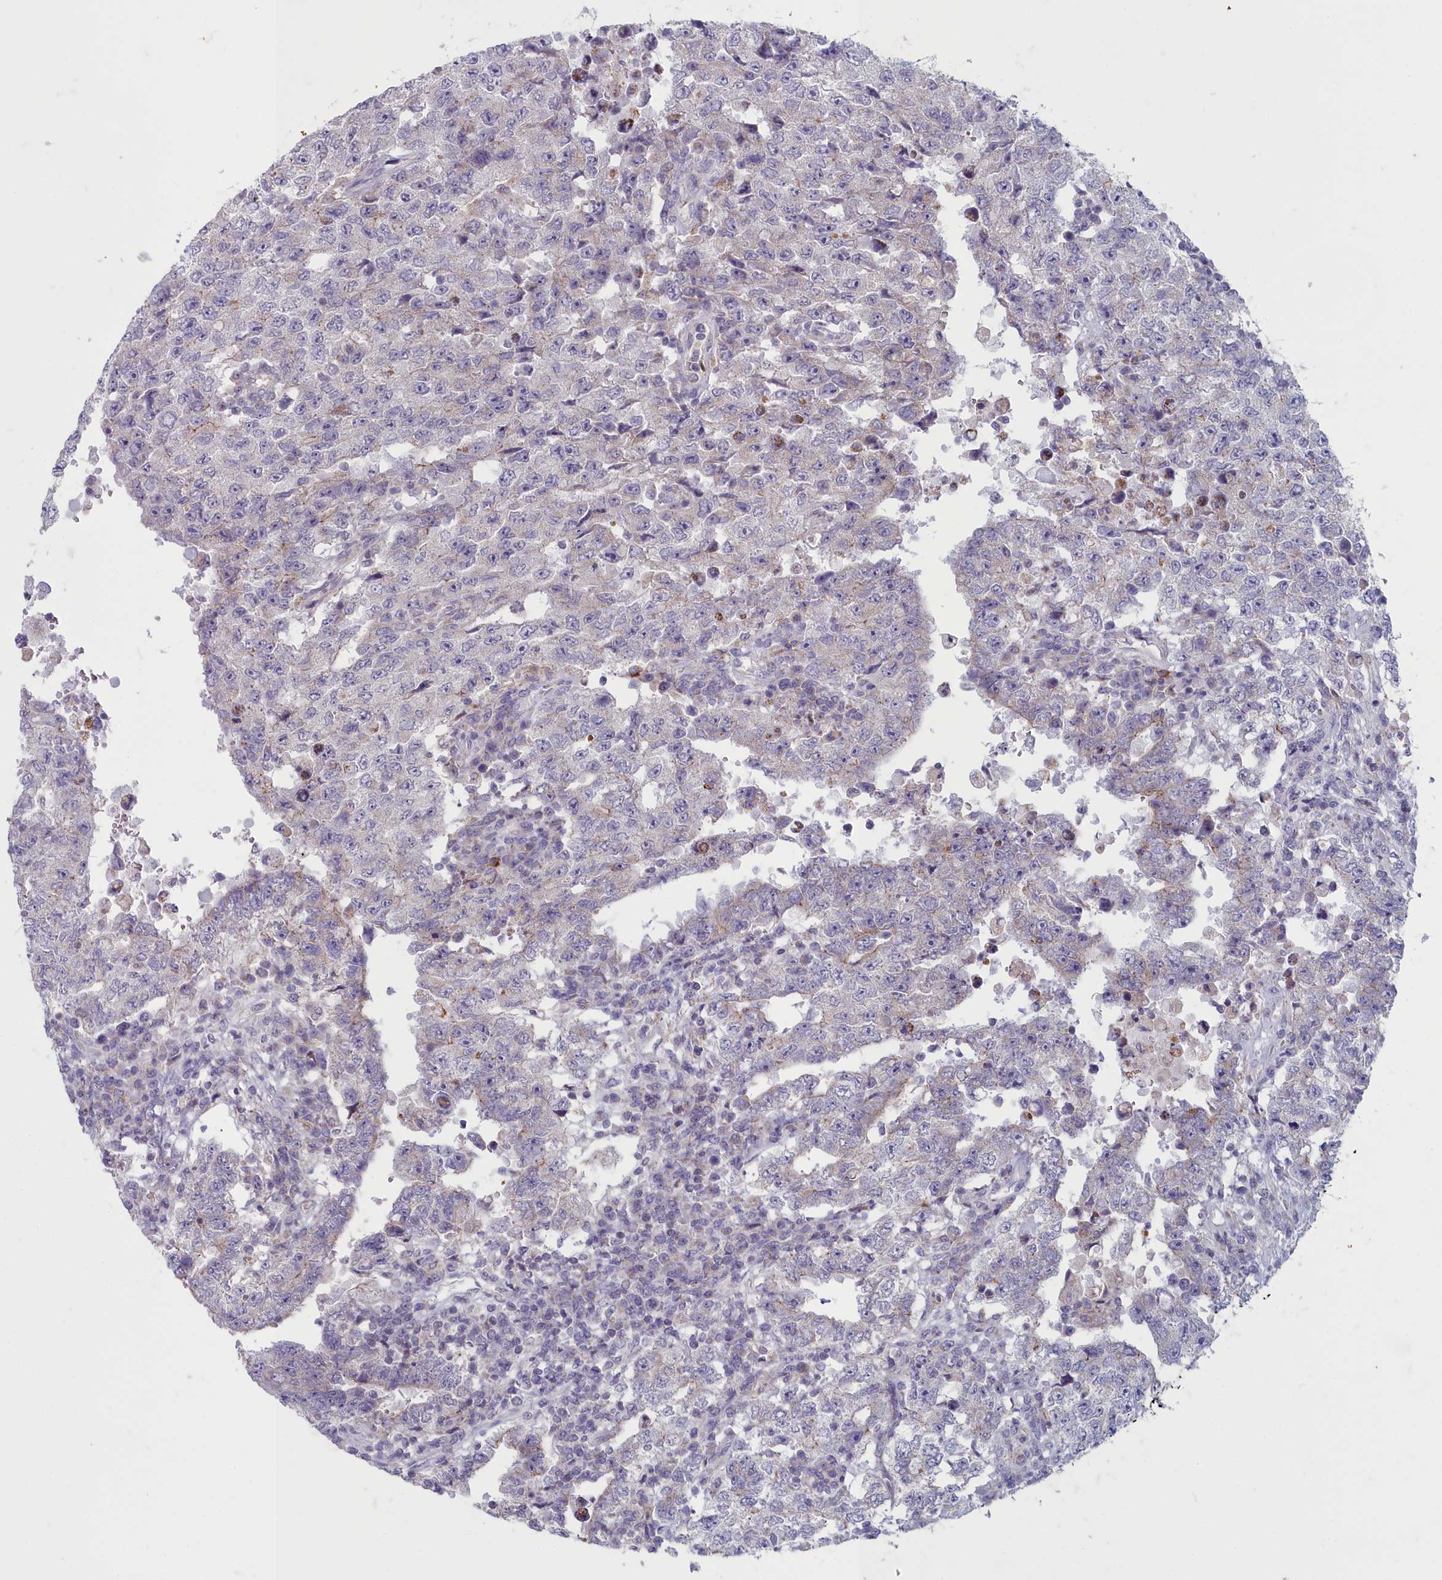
{"staining": {"intensity": "negative", "quantity": "none", "location": "none"}, "tissue": "testis cancer", "cell_type": "Tumor cells", "image_type": "cancer", "snomed": [{"axis": "morphology", "description": "Carcinoma, Embryonal, NOS"}, {"axis": "topography", "description": "Testis"}], "caption": "High magnification brightfield microscopy of embryonal carcinoma (testis) stained with DAB (3,3'-diaminobenzidine) (brown) and counterstained with hematoxylin (blue): tumor cells show no significant staining. (DAB IHC visualized using brightfield microscopy, high magnification).", "gene": "INSYN2A", "patient": {"sex": "male", "age": 26}}